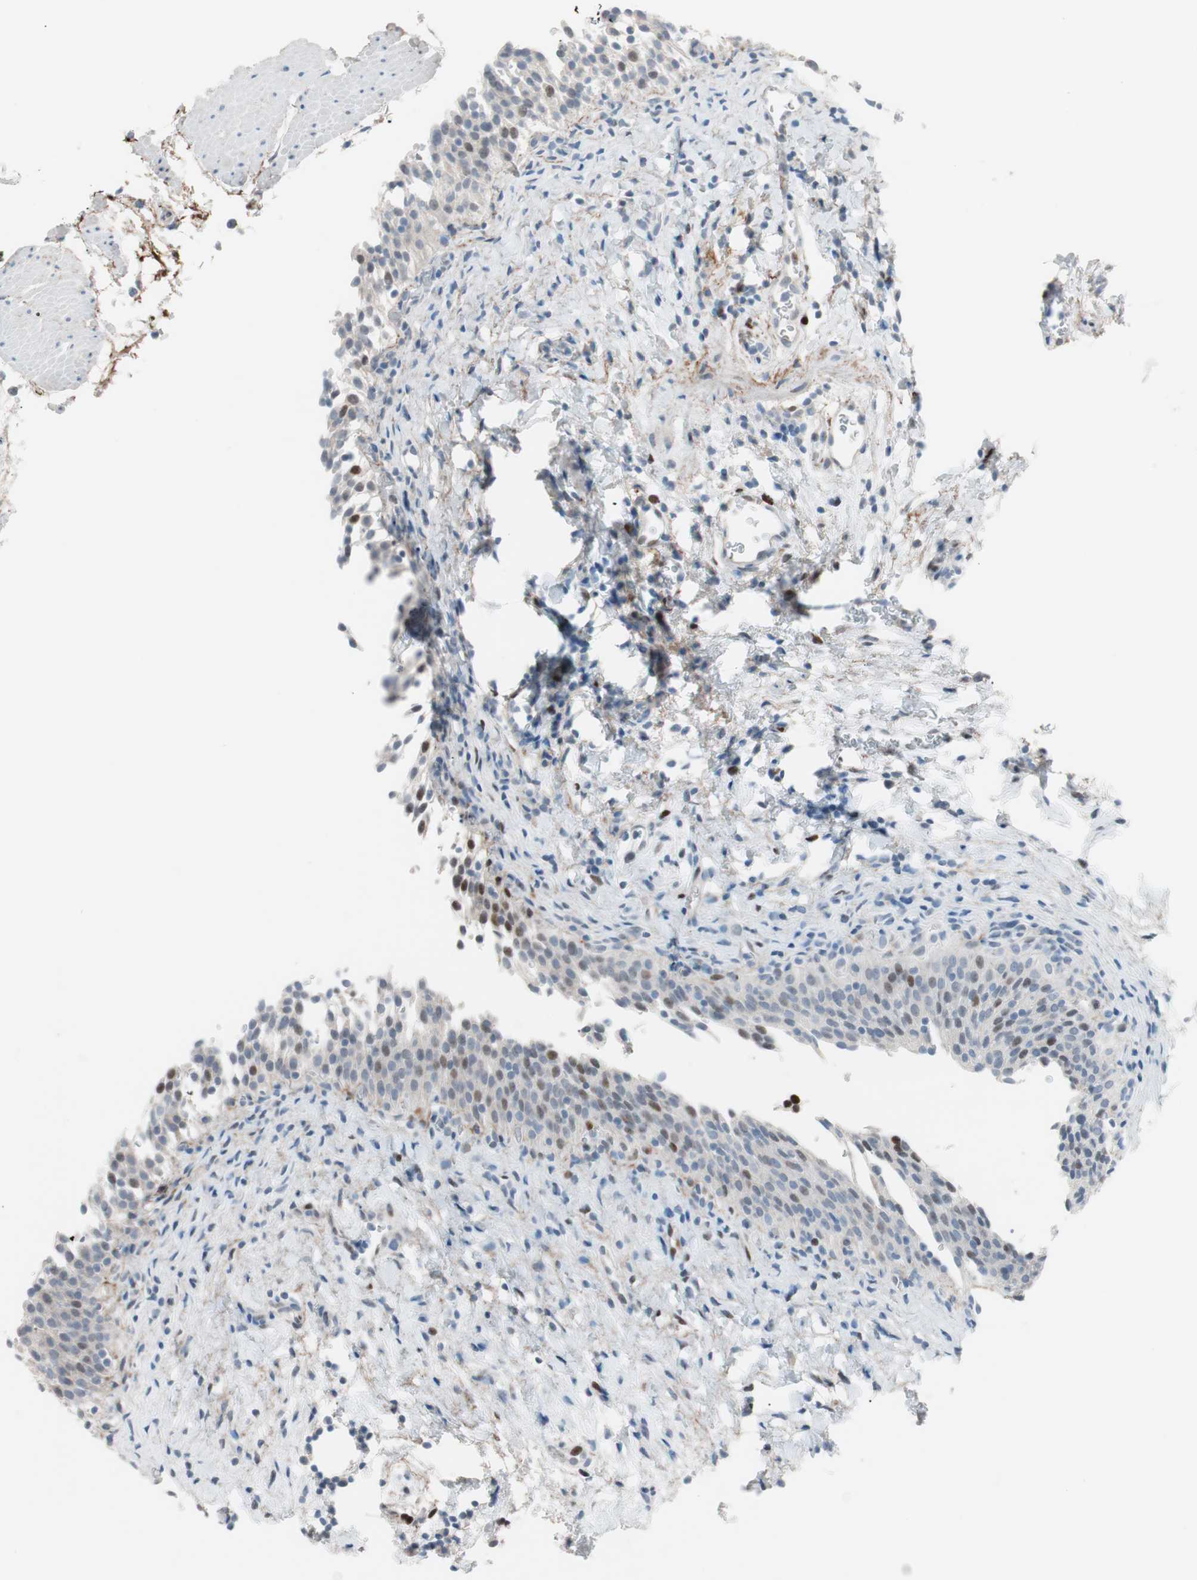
{"staining": {"intensity": "weak", "quantity": "25%-75%", "location": "nuclear"}, "tissue": "urinary bladder", "cell_type": "Urothelial cells", "image_type": "normal", "snomed": [{"axis": "morphology", "description": "Normal tissue, NOS"}, {"axis": "topography", "description": "Urinary bladder"}], "caption": "DAB immunohistochemical staining of benign human urinary bladder demonstrates weak nuclear protein expression in about 25%-75% of urothelial cells.", "gene": "FOSL1", "patient": {"sex": "male", "age": 51}}